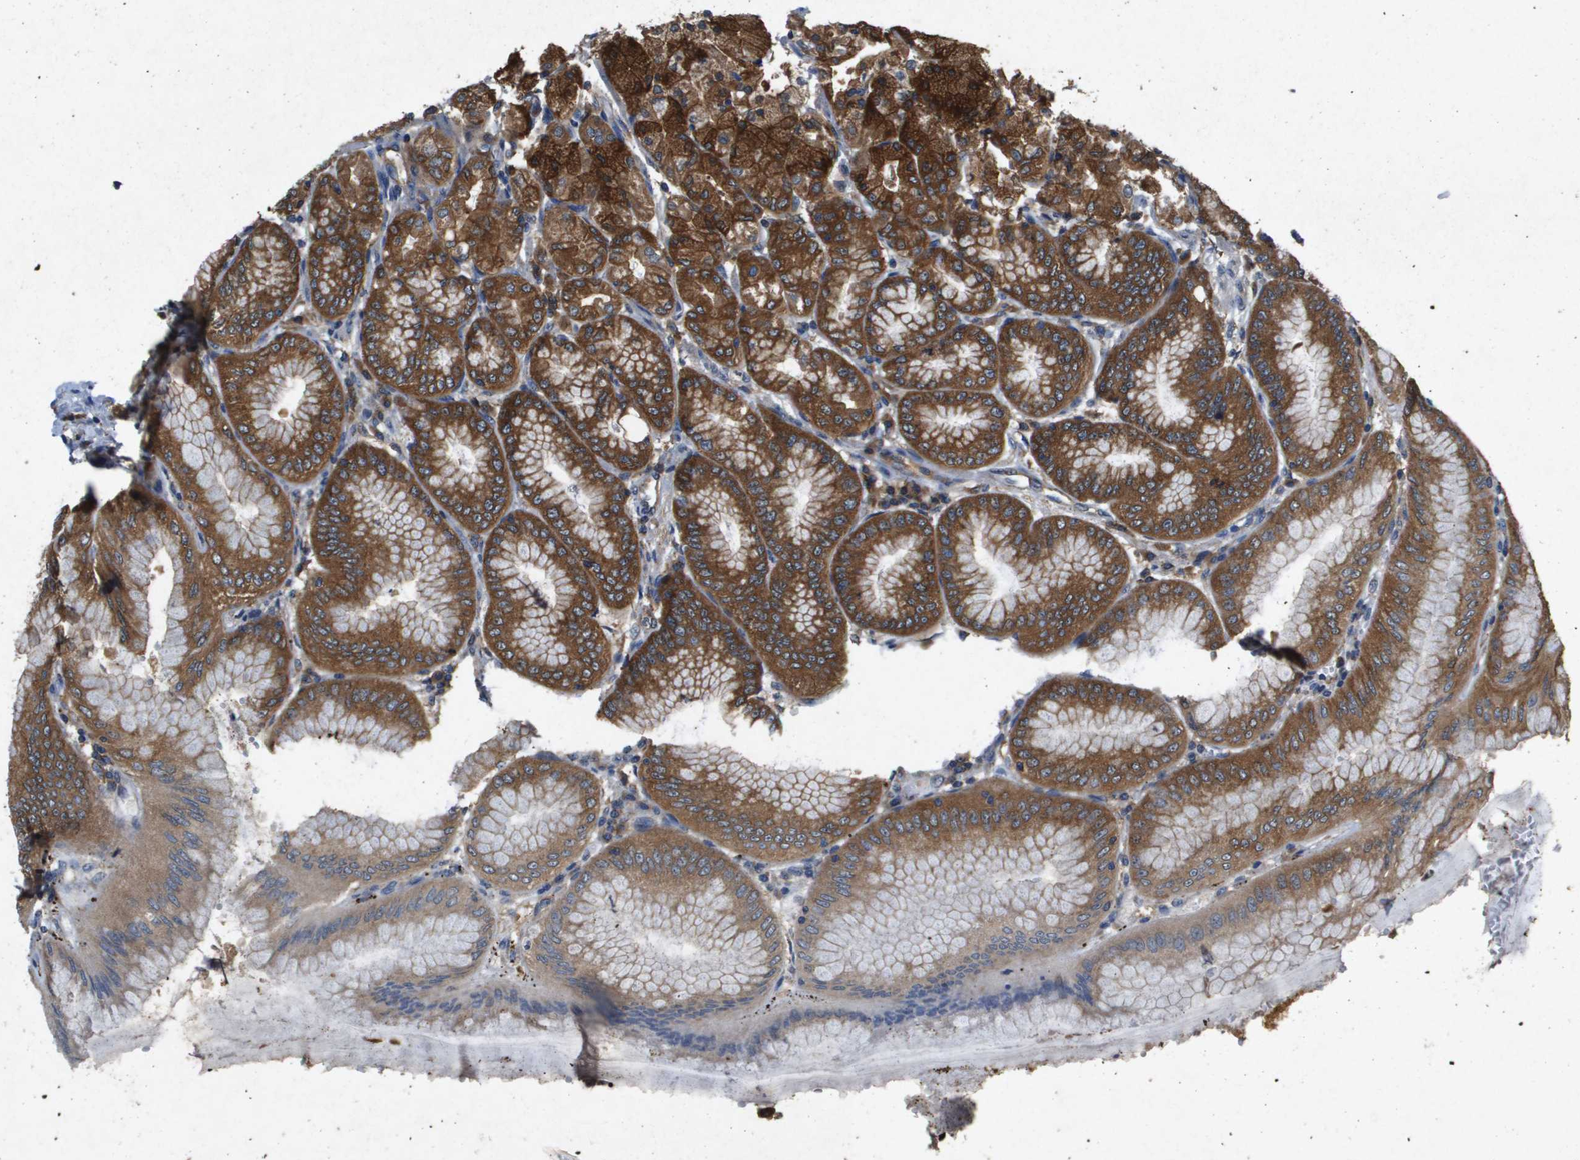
{"staining": {"intensity": "strong", "quantity": ">75%", "location": "cytoplasmic/membranous"}, "tissue": "stomach", "cell_type": "Glandular cells", "image_type": "normal", "snomed": [{"axis": "morphology", "description": "Normal tissue, NOS"}, {"axis": "topography", "description": "Stomach, lower"}], "caption": "An IHC micrograph of normal tissue is shown. Protein staining in brown shows strong cytoplasmic/membranous positivity in stomach within glandular cells. (brown staining indicates protein expression, while blue staining denotes nuclei).", "gene": "PTPRT", "patient": {"sex": "male", "age": 71}}